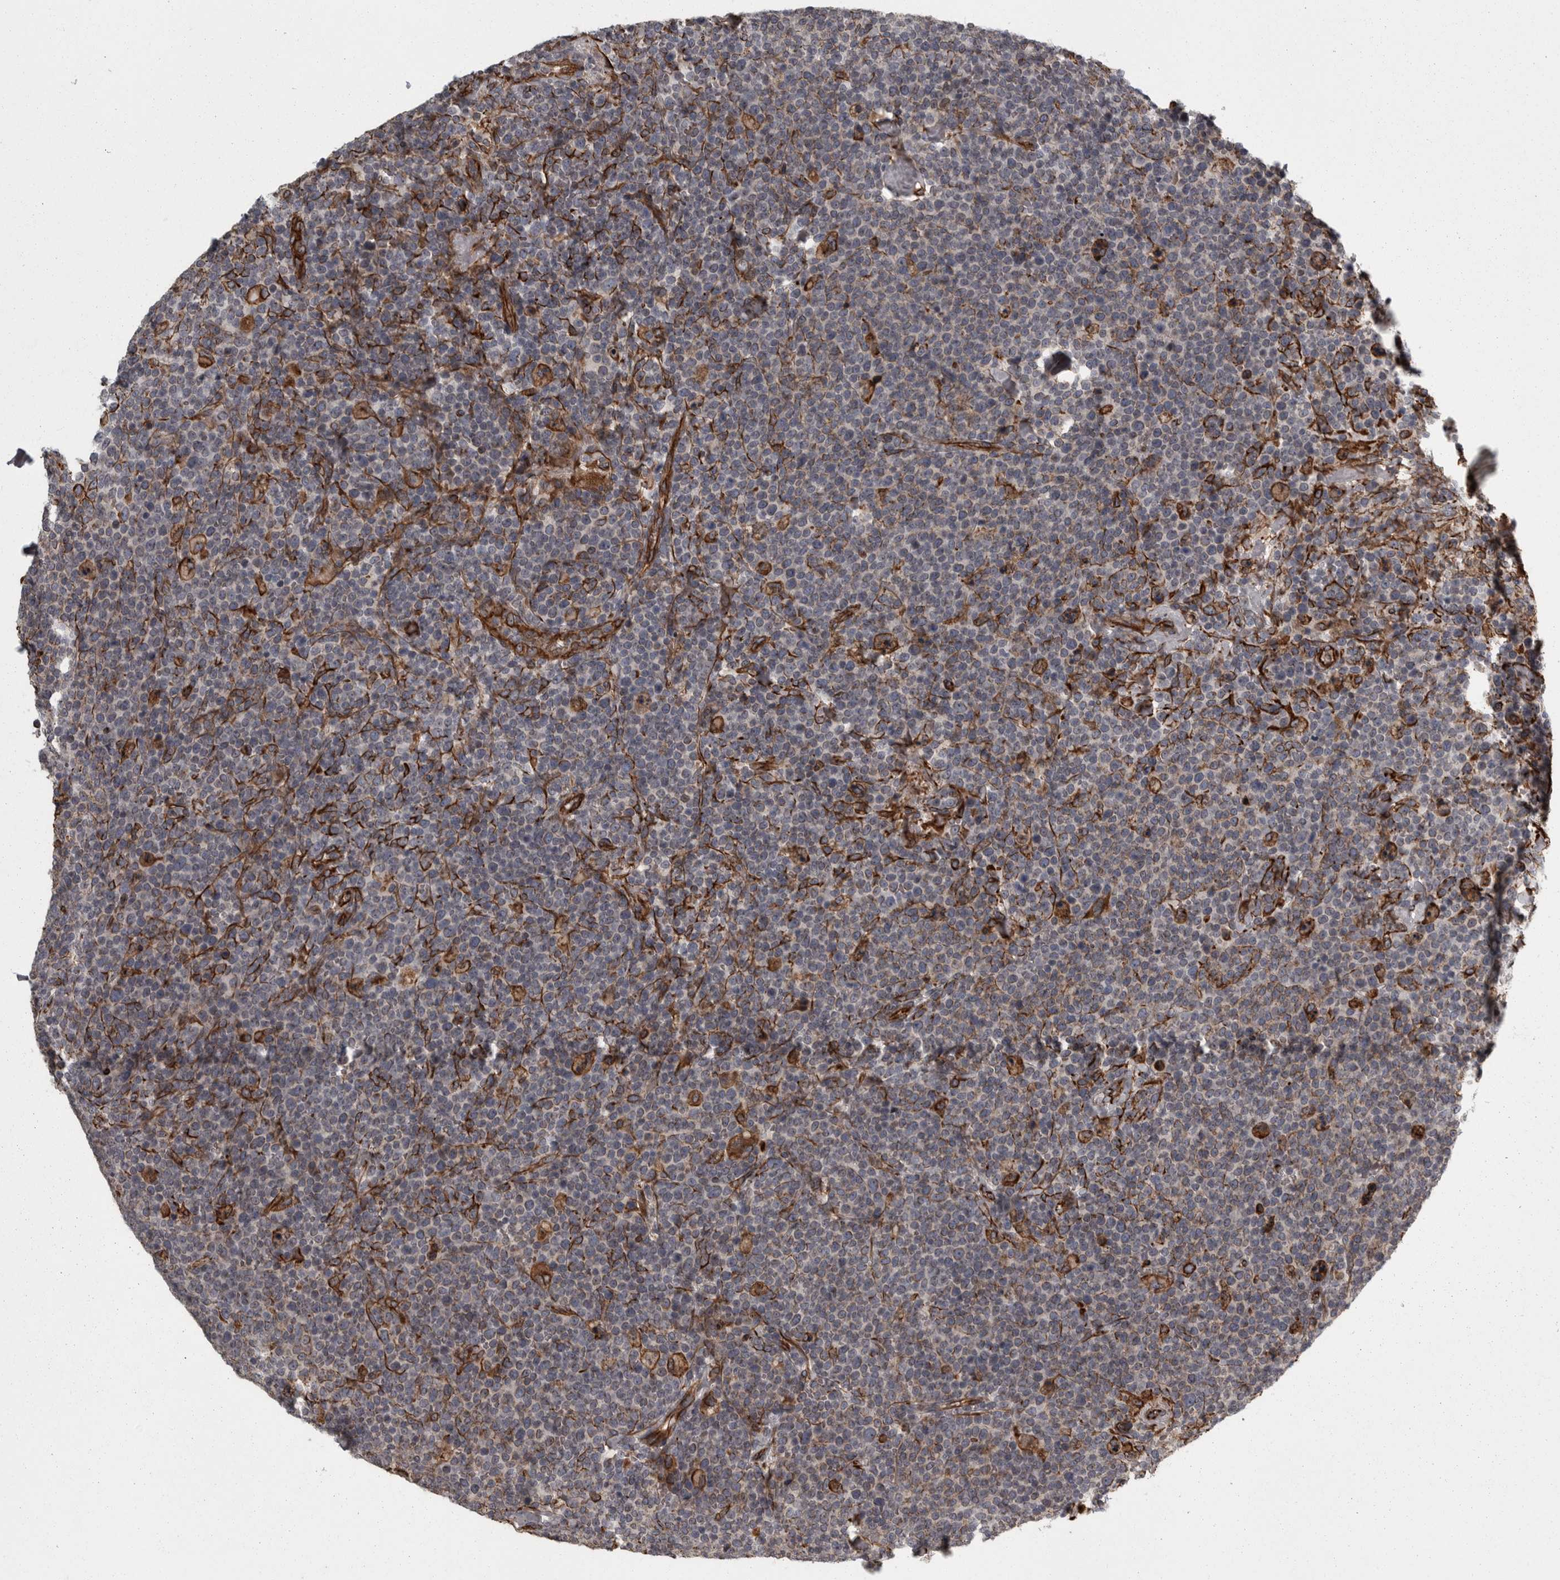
{"staining": {"intensity": "negative", "quantity": "none", "location": "none"}, "tissue": "lymphoma", "cell_type": "Tumor cells", "image_type": "cancer", "snomed": [{"axis": "morphology", "description": "Malignant lymphoma, non-Hodgkin's type, High grade"}, {"axis": "topography", "description": "Lymph node"}], "caption": "High magnification brightfield microscopy of lymphoma stained with DAB (brown) and counterstained with hematoxylin (blue): tumor cells show no significant staining.", "gene": "FAAP100", "patient": {"sex": "male", "age": 61}}